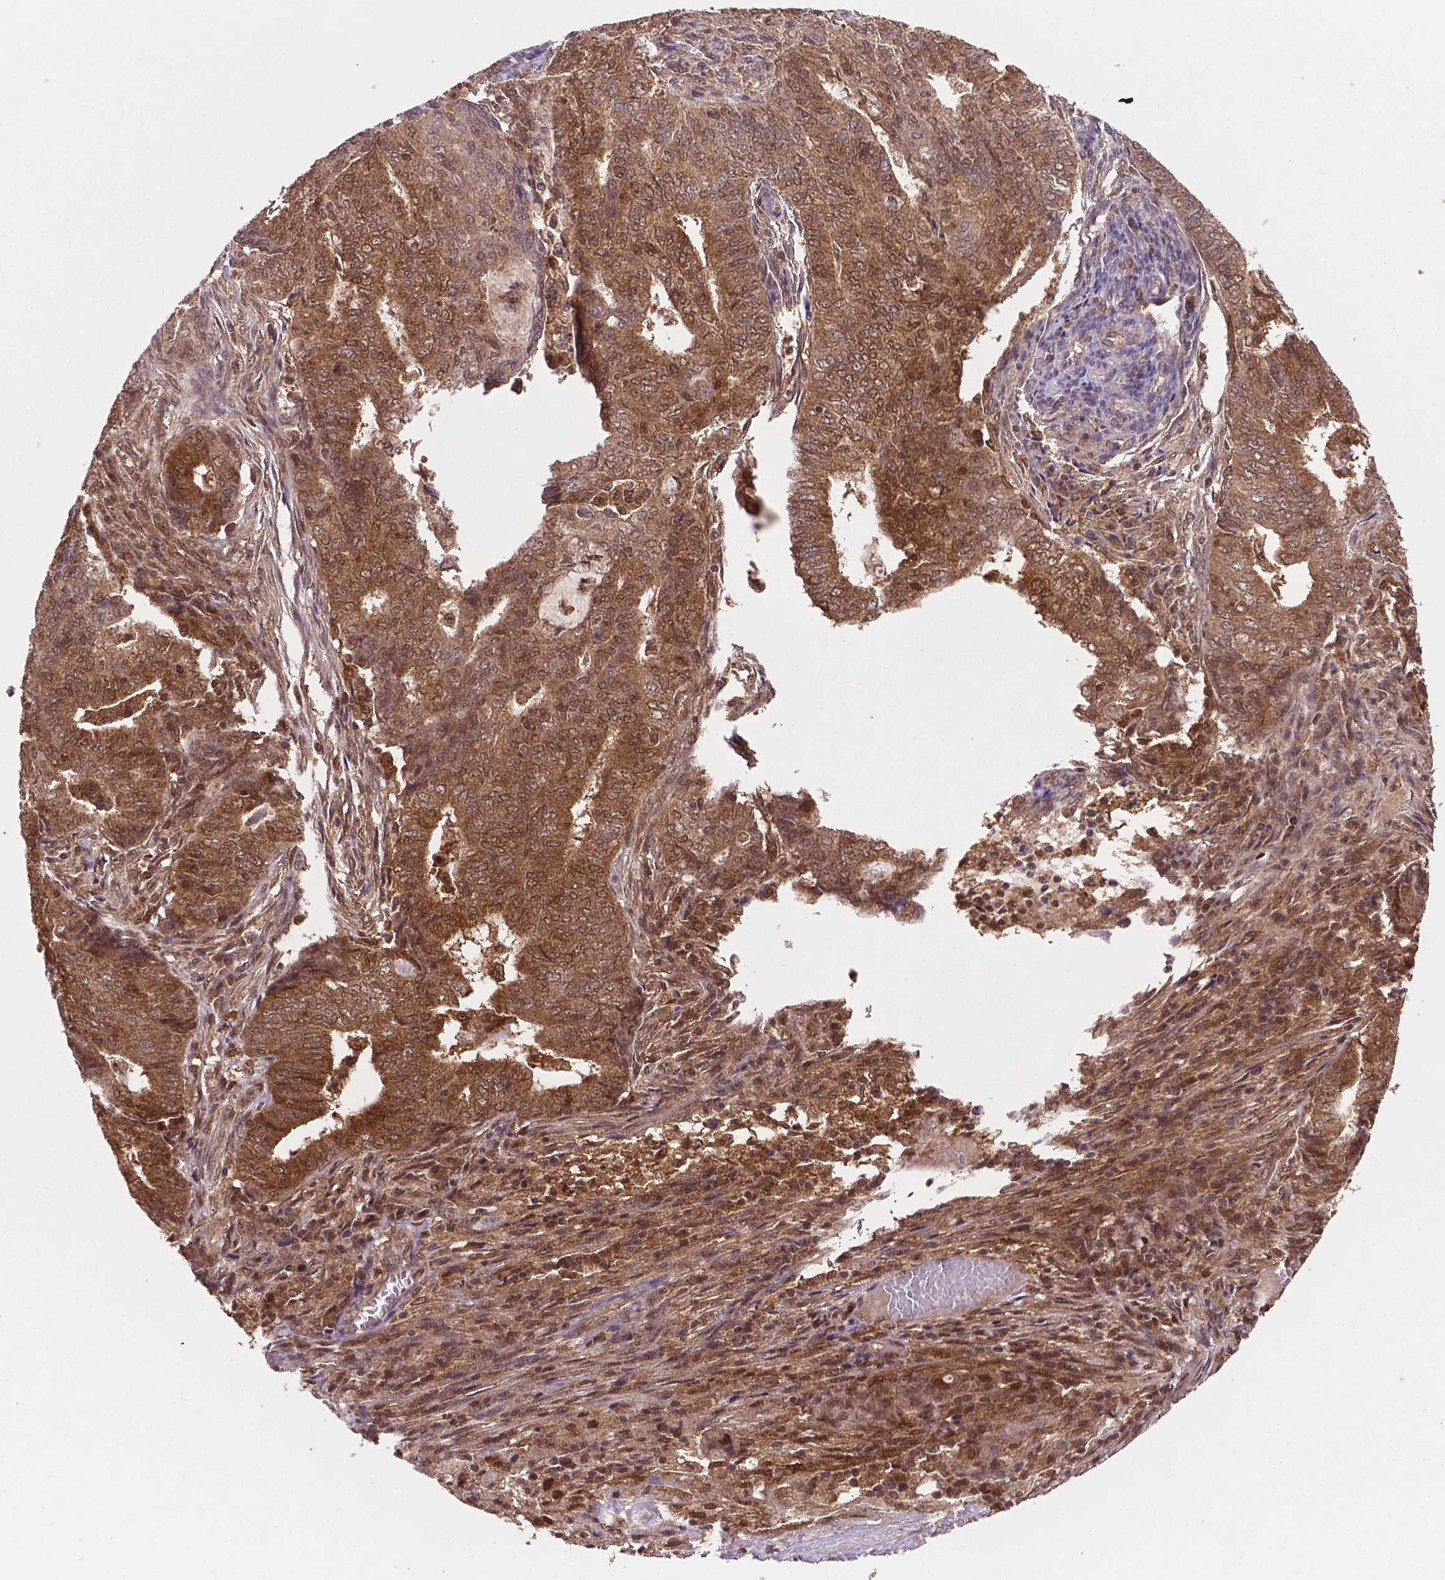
{"staining": {"intensity": "moderate", "quantity": ">75%", "location": "cytoplasmic/membranous,nuclear"}, "tissue": "endometrial cancer", "cell_type": "Tumor cells", "image_type": "cancer", "snomed": [{"axis": "morphology", "description": "Adenocarcinoma, NOS"}, {"axis": "topography", "description": "Endometrium"}], "caption": "IHC image of neoplastic tissue: human endometrial cancer stained using immunohistochemistry (IHC) exhibits medium levels of moderate protein expression localized specifically in the cytoplasmic/membranous and nuclear of tumor cells, appearing as a cytoplasmic/membranous and nuclear brown color.", "gene": "UBE2L6", "patient": {"sex": "female", "age": 62}}